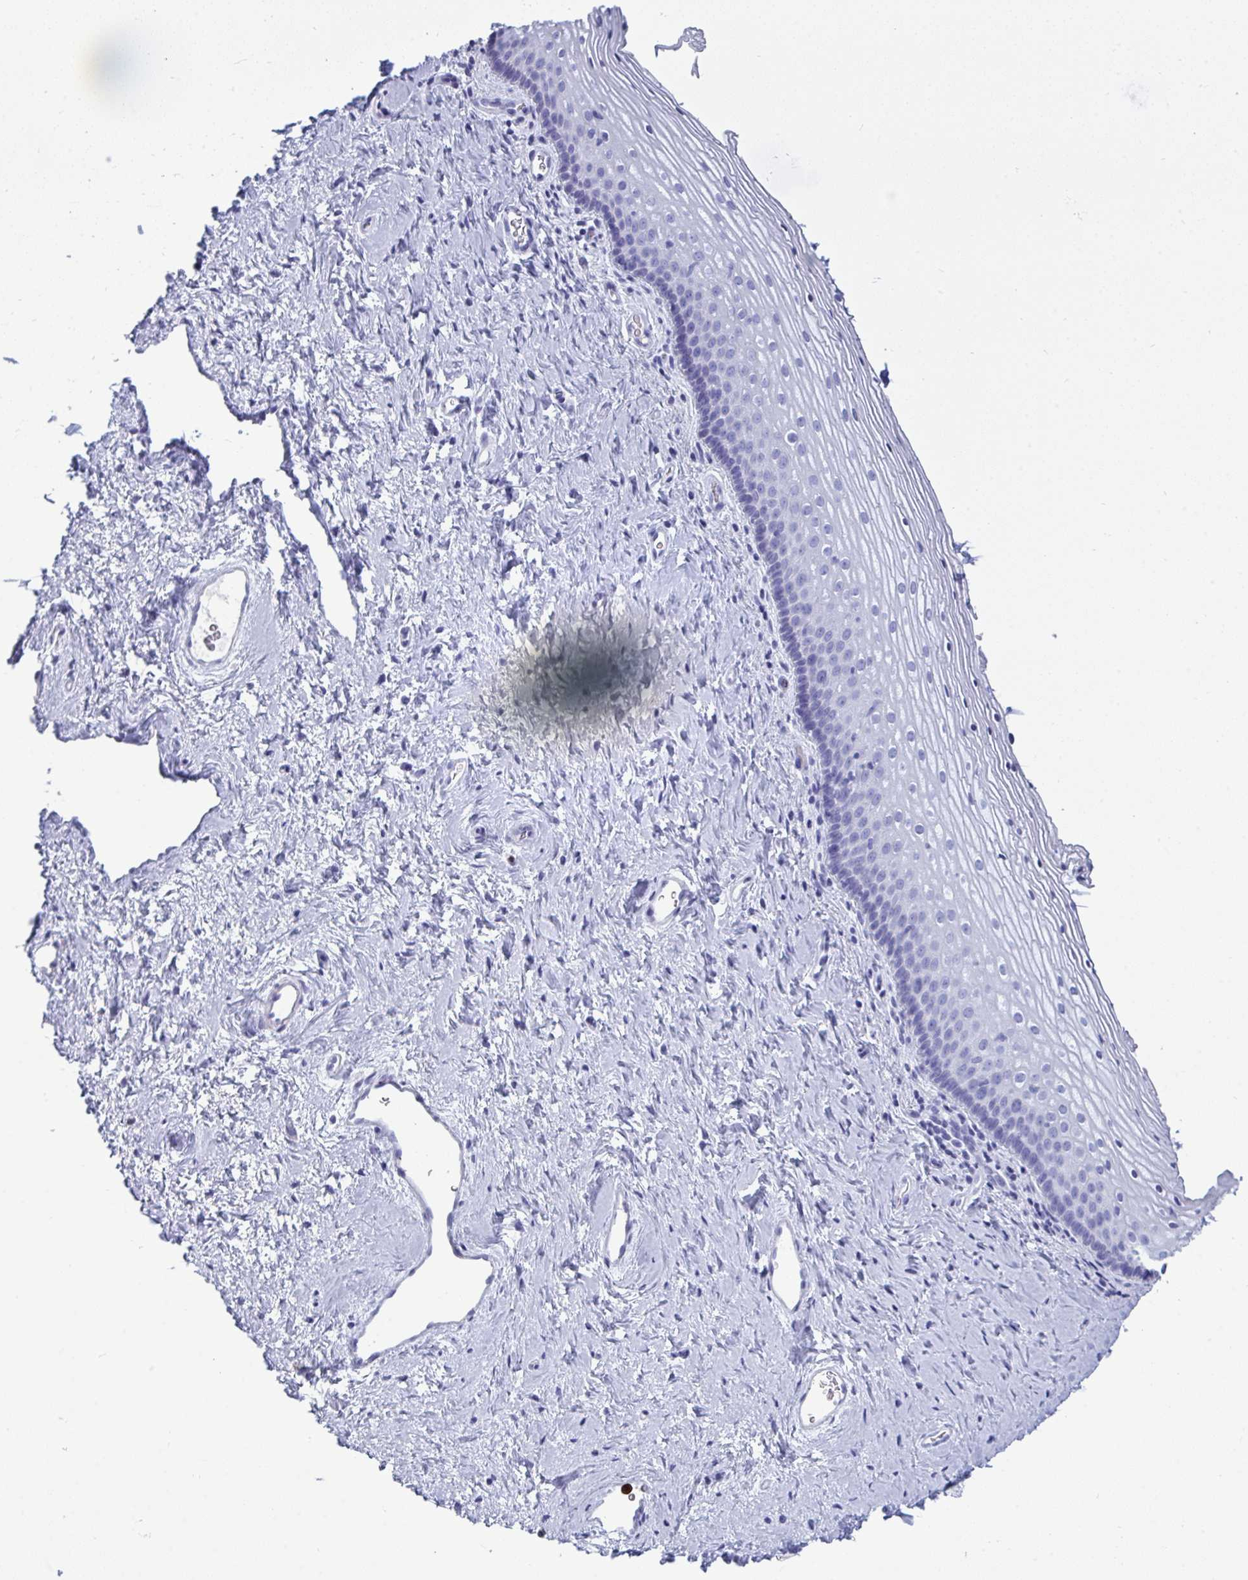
{"staining": {"intensity": "negative", "quantity": "none", "location": "none"}, "tissue": "vagina", "cell_type": "Squamous epithelial cells", "image_type": "normal", "snomed": [{"axis": "morphology", "description": "Normal tissue, NOS"}, {"axis": "morphology", "description": "Squamous cell carcinoma, NOS"}, {"axis": "topography", "description": "Vagina"}, {"axis": "topography", "description": "Cervix"}], "caption": "The image shows no staining of squamous epithelial cells in unremarkable vagina.", "gene": "ARHGAP42", "patient": {"sex": "female", "age": 45}}